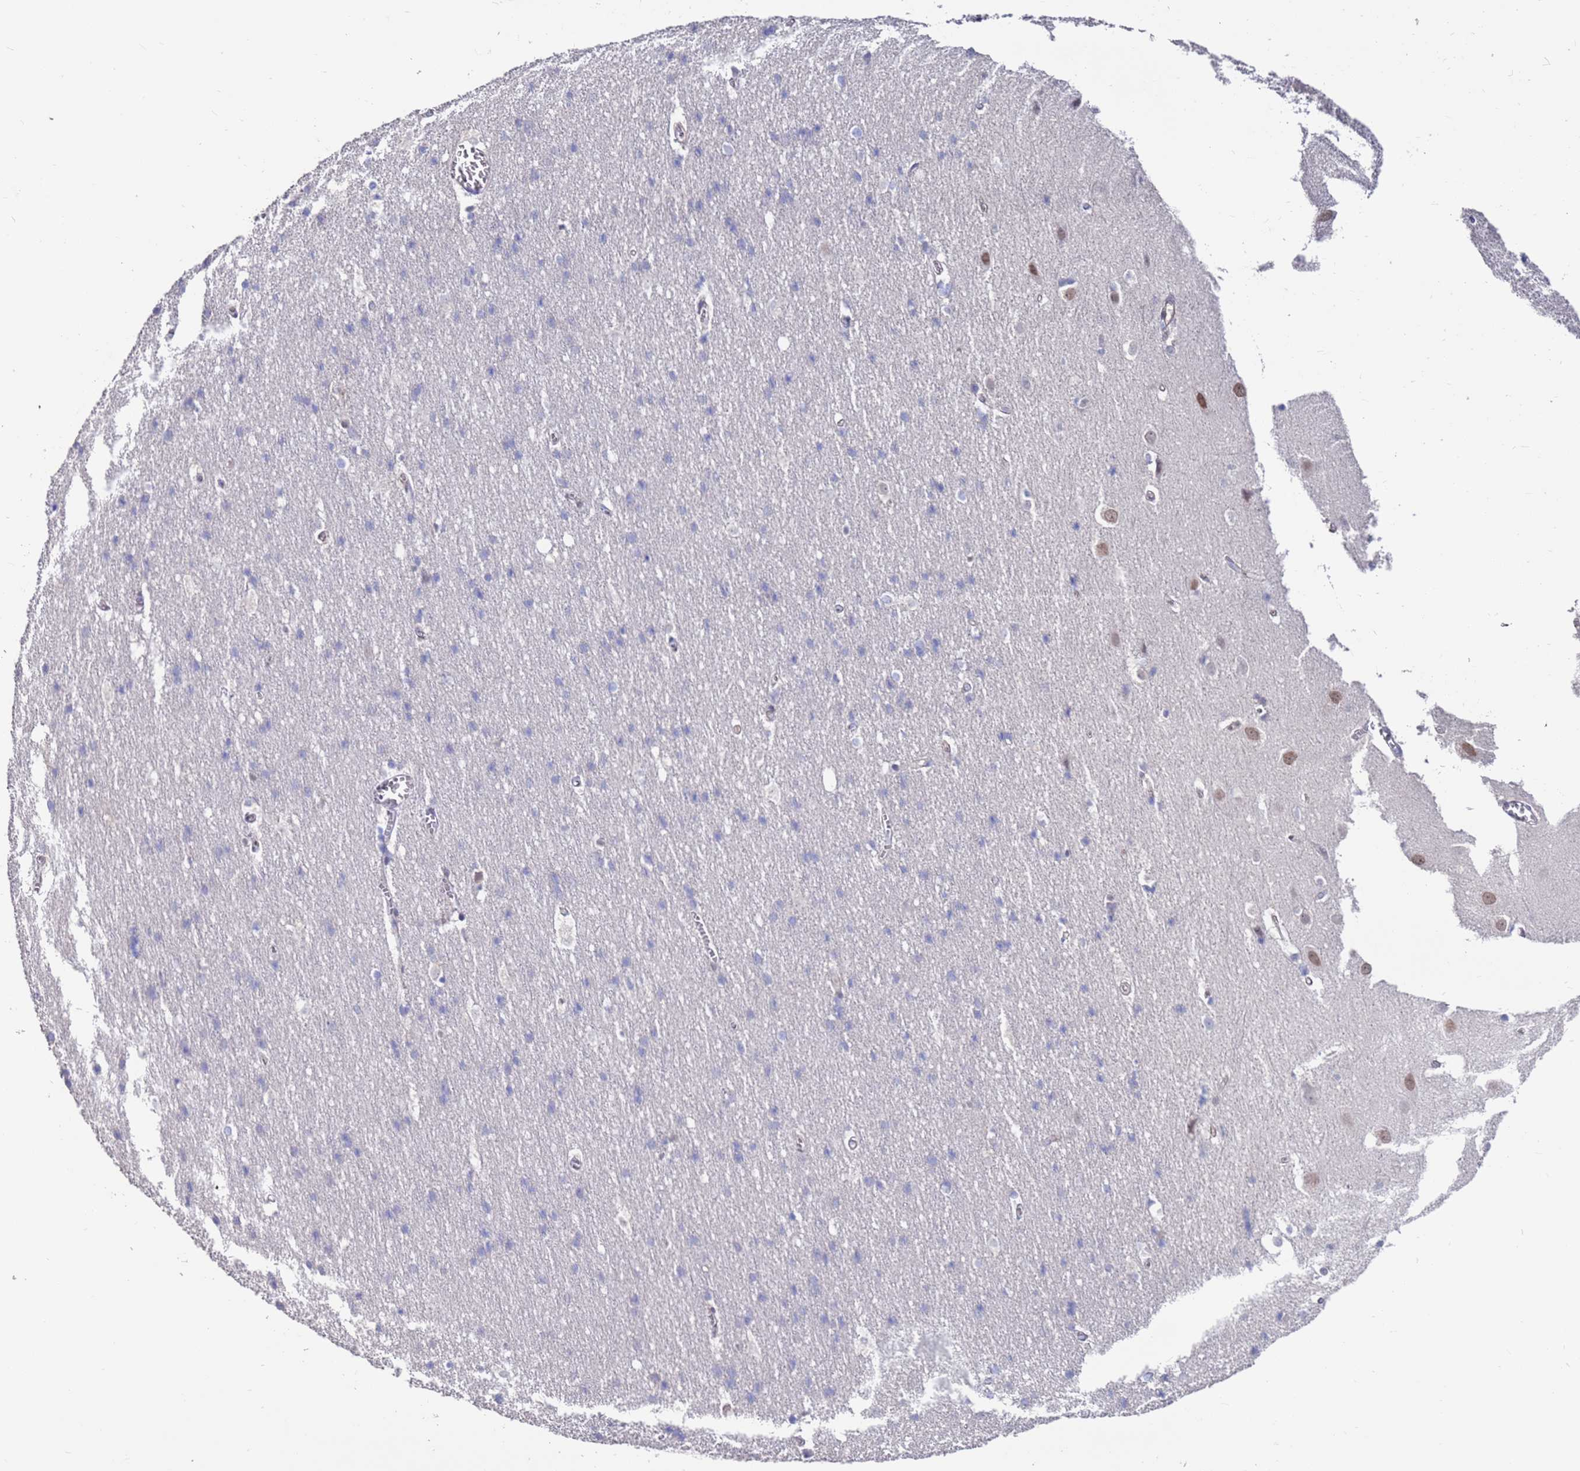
{"staining": {"intensity": "negative", "quantity": "none", "location": "none"}, "tissue": "cerebral cortex", "cell_type": "Endothelial cells", "image_type": "normal", "snomed": [{"axis": "morphology", "description": "Normal tissue, NOS"}, {"axis": "topography", "description": "Cerebral cortex"}], "caption": "Benign cerebral cortex was stained to show a protein in brown. There is no significant positivity in endothelial cells.", "gene": "KRTCAP3", "patient": {"sex": "male", "age": 54}}